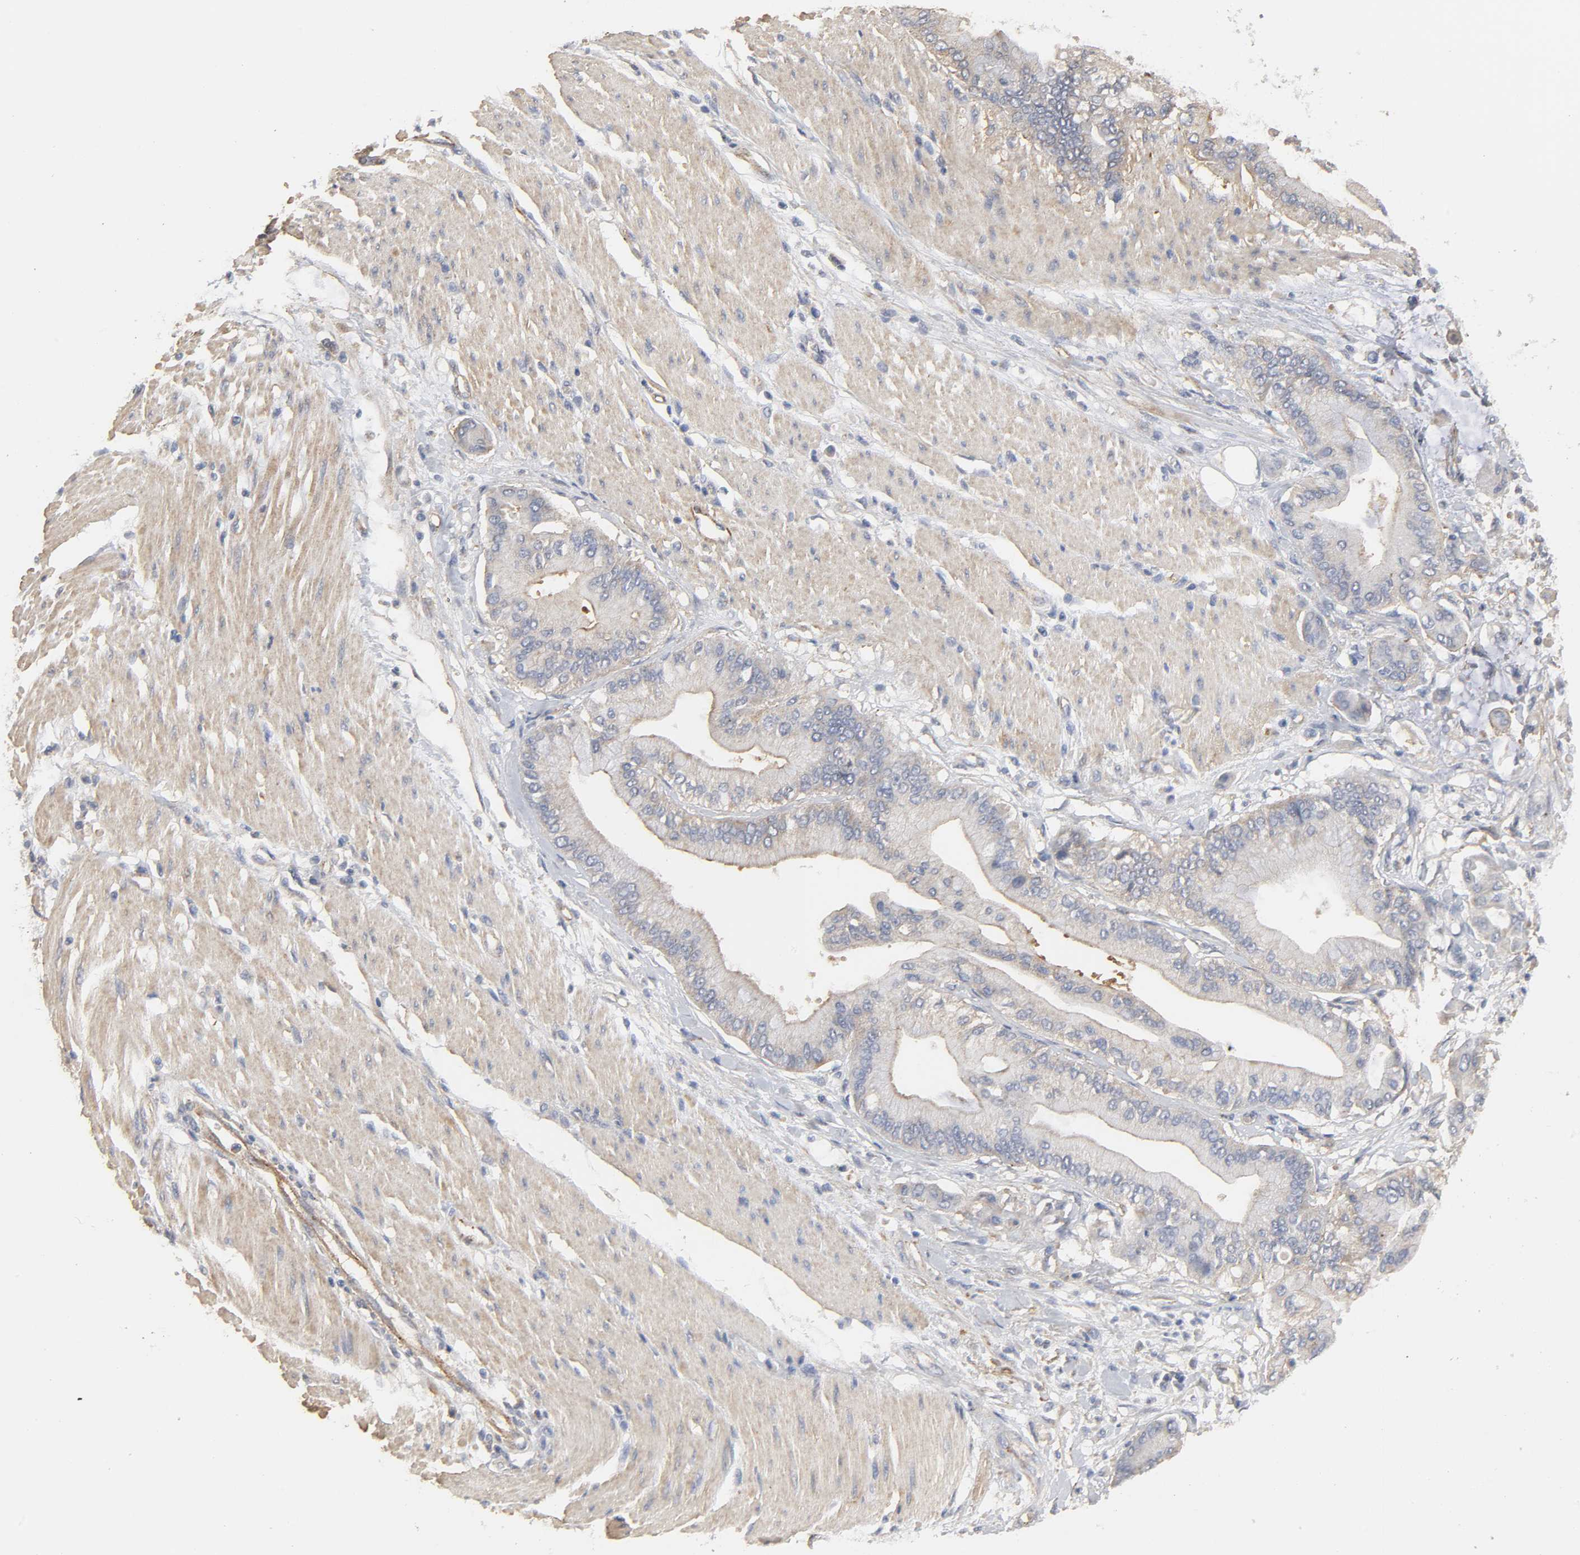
{"staining": {"intensity": "moderate", "quantity": ">75%", "location": "cytoplasmic/membranous"}, "tissue": "pancreatic cancer", "cell_type": "Tumor cells", "image_type": "cancer", "snomed": [{"axis": "morphology", "description": "Adenocarcinoma, NOS"}, {"axis": "morphology", "description": "Adenocarcinoma, metastatic, NOS"}, {"axis": "topography", "description": "Lymph node"}, {"axis": "topography", "description": "Pancreas"}, {"axis": "topography", "description": "Duodenum"}], "caption": "The photomicrograph exhibits staining of pancreatic cancer, revealing moderate cytoplasmic/membranous protein expression (brown color) within tumor cells.", "gene": "SH3GLB1", "patient": {"sex": "female", "age": 64}}